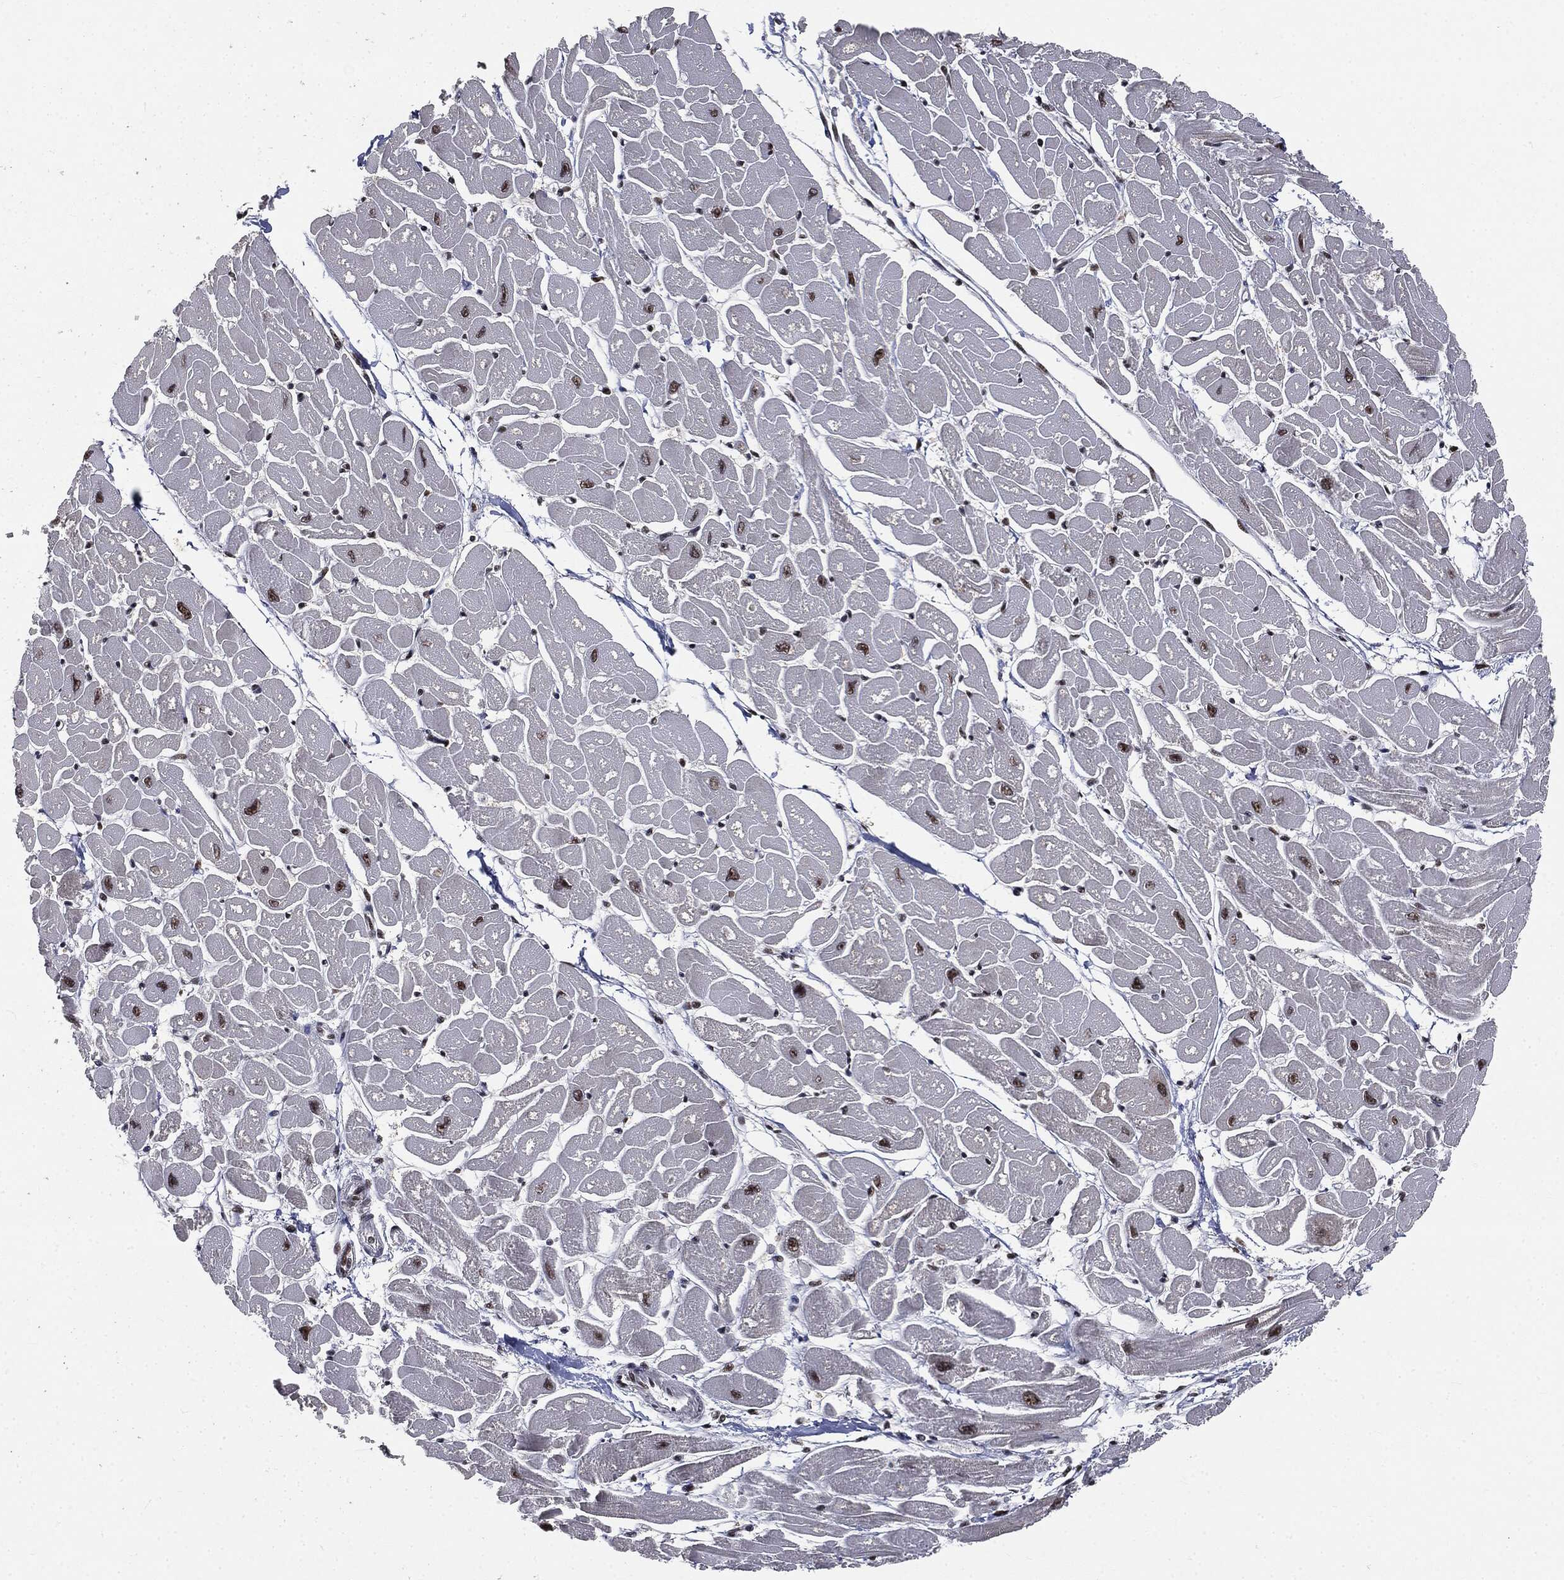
{"staining": {"intensity": "strong", "quantity": "25%-75%", "location": "nuclear"}, "tissue": "heart muscle", "cell_type": "Cardiomyocytes", "image_type": "normal", "snomed": [{"axis": "morphology", "description": "Normal tissue, NOS"}, {"axis": "topography", "description": "Heart"}], "caption": "This is a photomicrograph of immunohistochemistry (IHC) staining of normal heart muscle, which shows strong expression in the nuclear of cardiomyocytes.", "gene": "DPH2", "patient": {"sex": "male", "age": 57}}